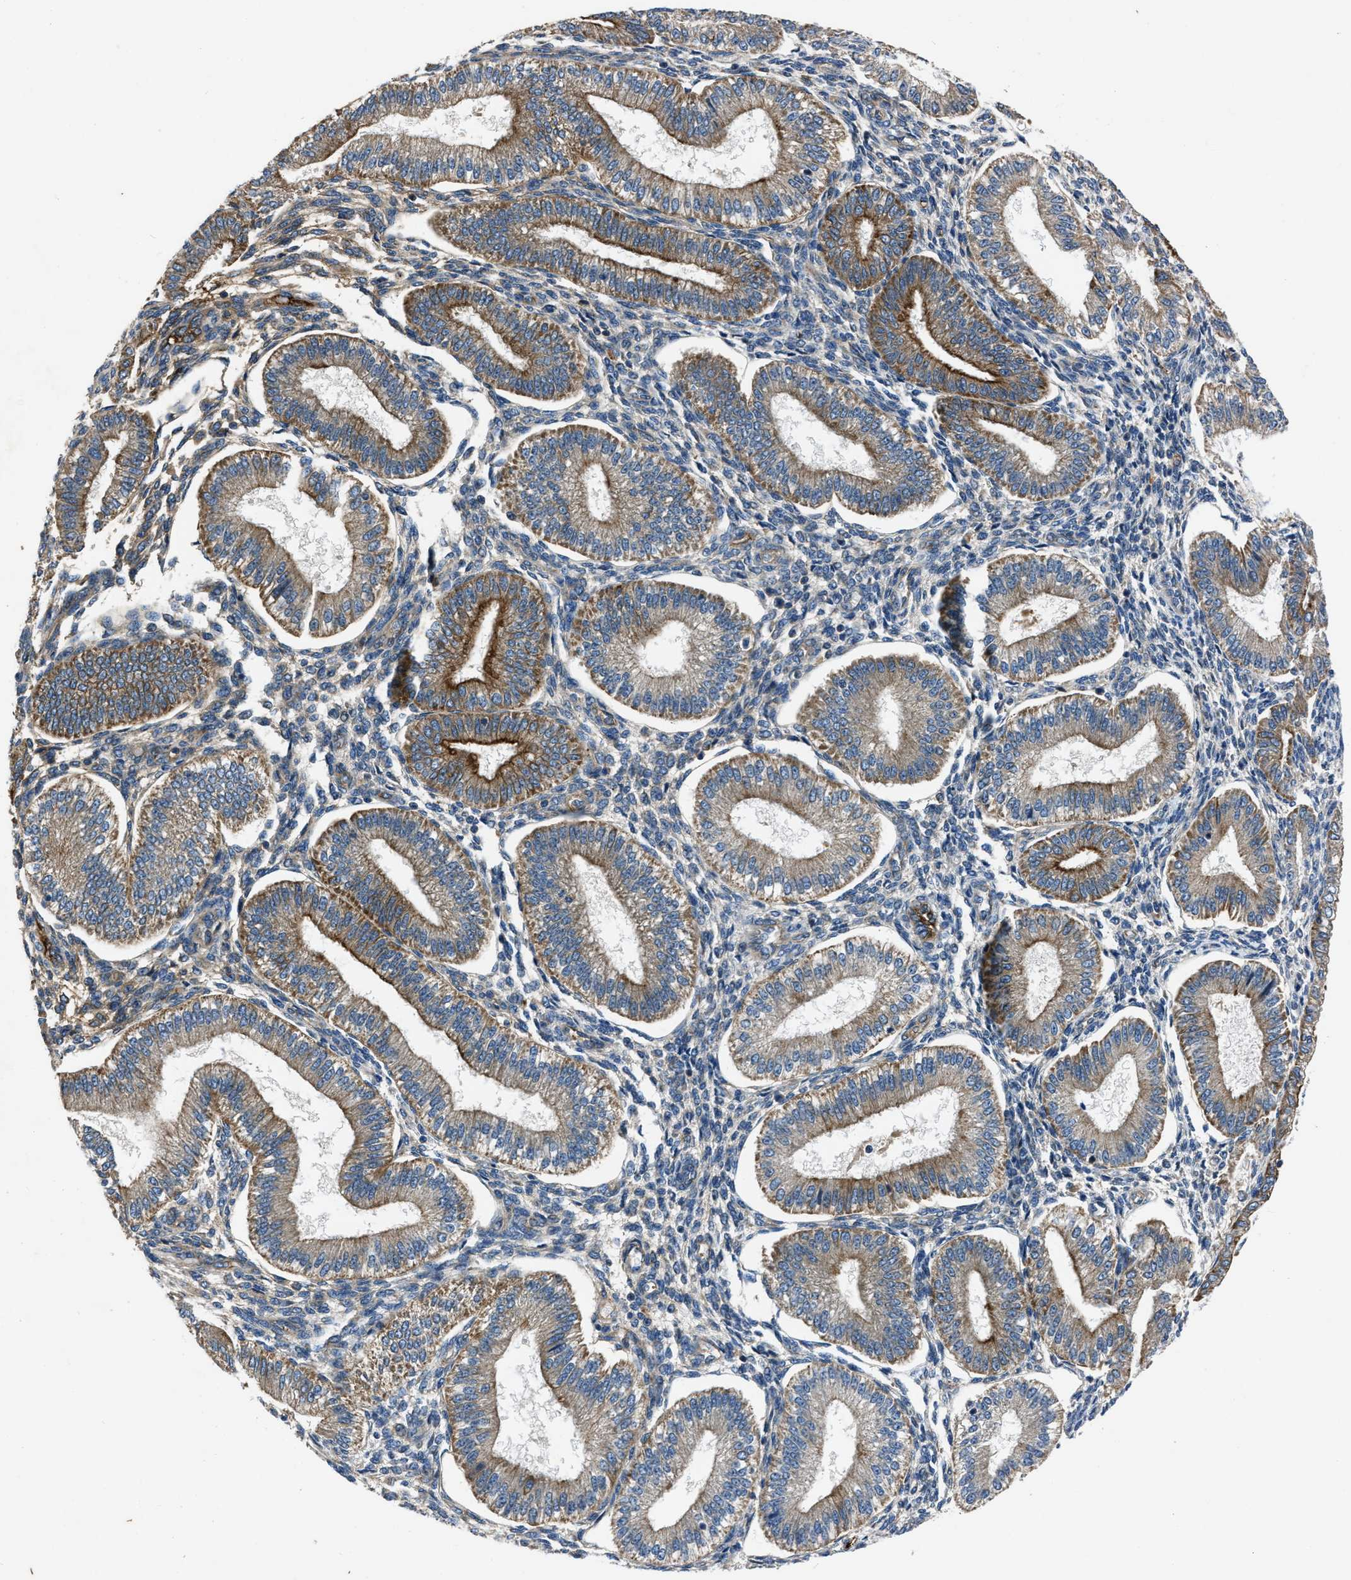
{"staining": {"intensity": "moderate", "quantity": "25%-75%", "location": "cytoplasmic/membranous"}, "tissue": "endometrium", "cell_type": "Cells in endometrial stroma", "image_type": "normal", "snomed": [{"axis": "morphology", "description": "Normal tissue, NOS"}, {"axis": "topography", "description": "Endometrium"}], "caption": "Cells in endometrial stroma demonstrate medium levels of moderate cytoplasmic/membranous expression in about 25%-75% of cells in normal endometrium.", "gene": "ERC1", "patient": {"sex": "female", "age": 39}}